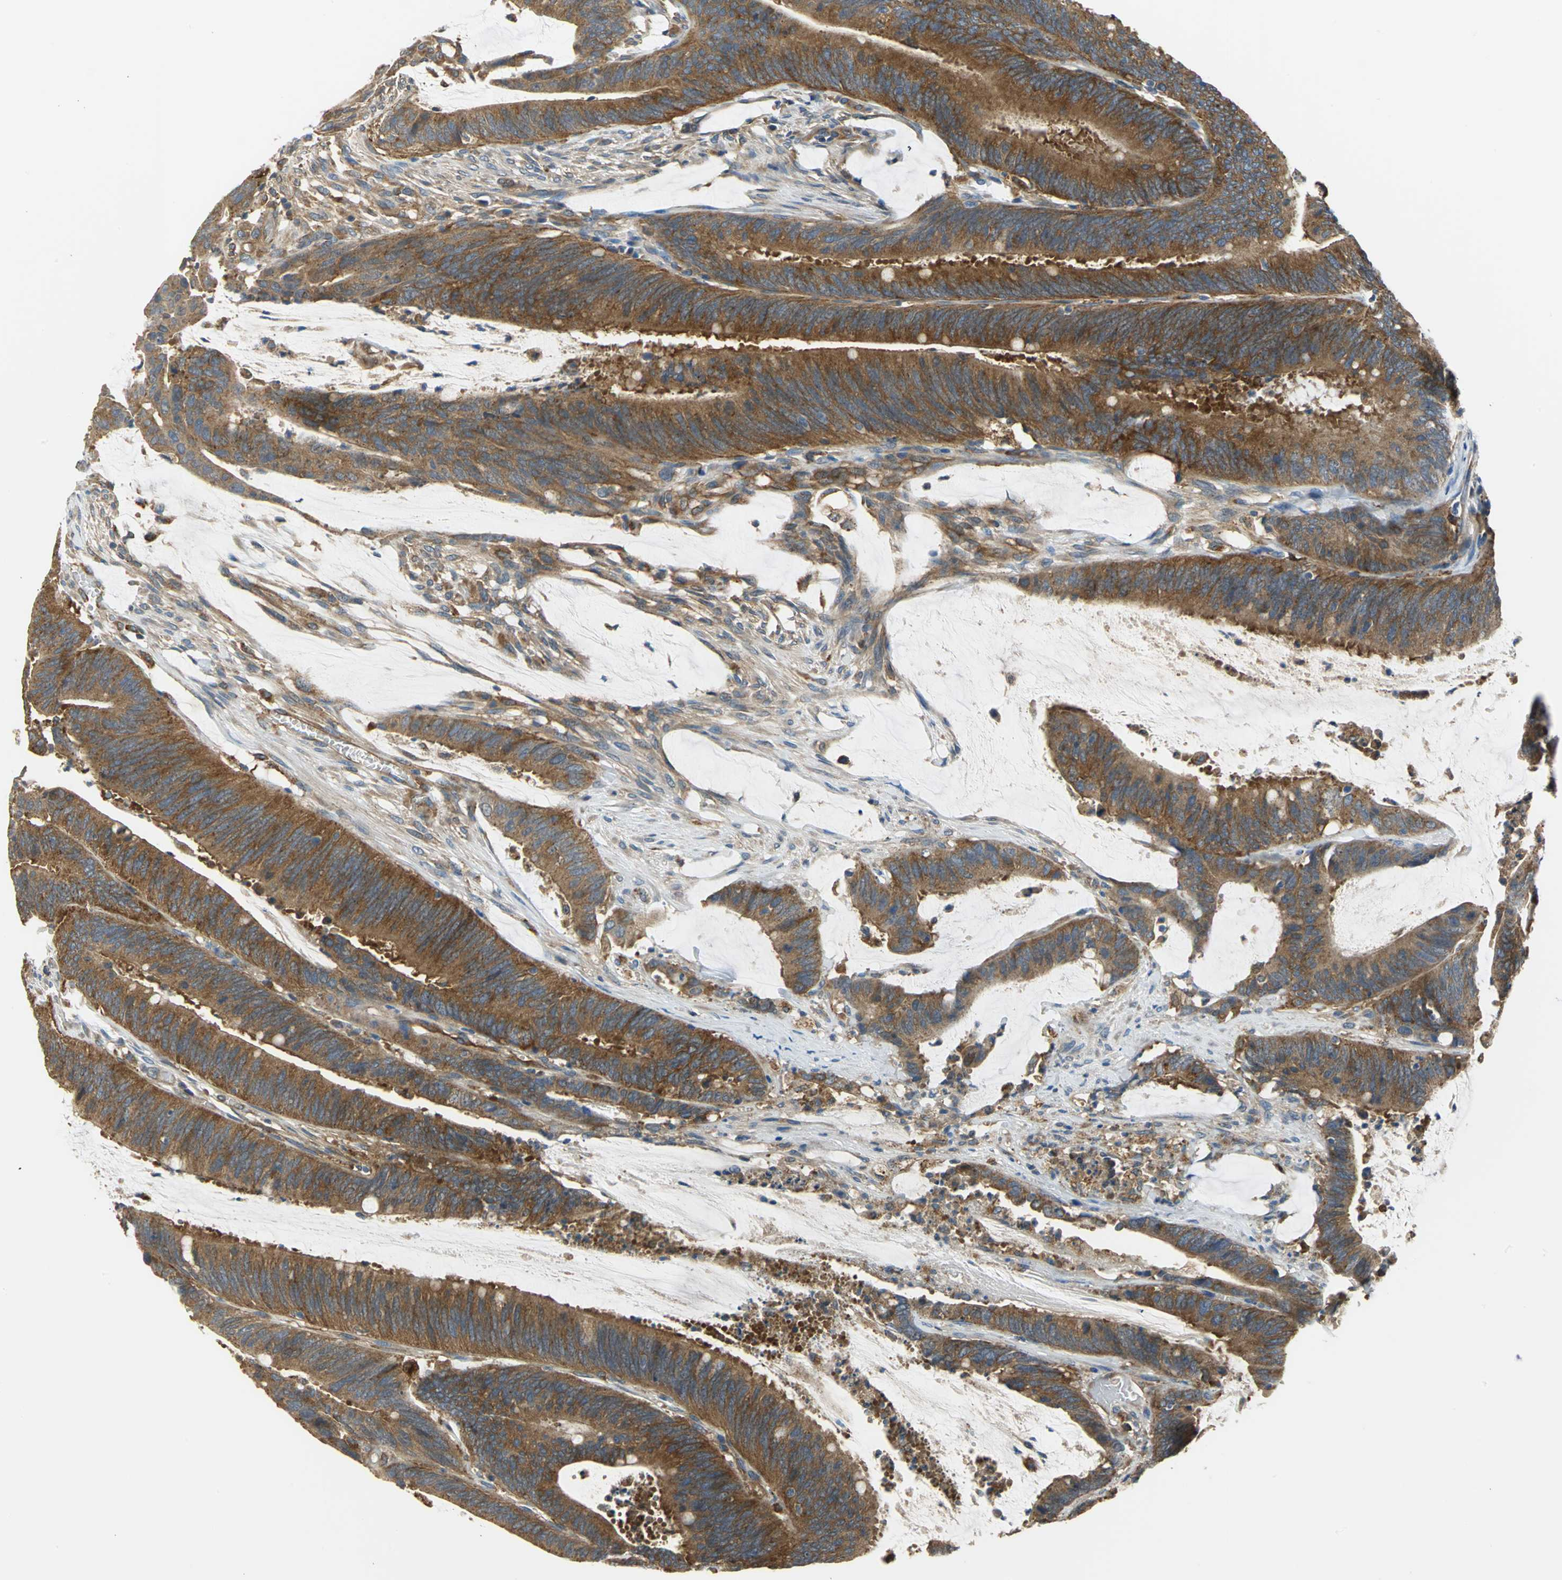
{"staining": {"intensity": "strong", "quantity": ">75%", "location": "cytoplasmic/membranous"}, "tissue": "colorectal cancer", "cell_type": "Tumor cells", "image_type": "cancer", "snomed": [{"axis": "morphology", "description": "Adenocarcinoma, NOS"}, {"axis": "topography", "description": "Rectum"}], "caption": "The micrograph displays staining of adenocarcinoma (colorectal), revealing strong cytoplasmic/membranous protein positivity (brown color) within tumor cells.", "gene": "DIAPH2", "patient": {"sex": "female", "age": 66}}